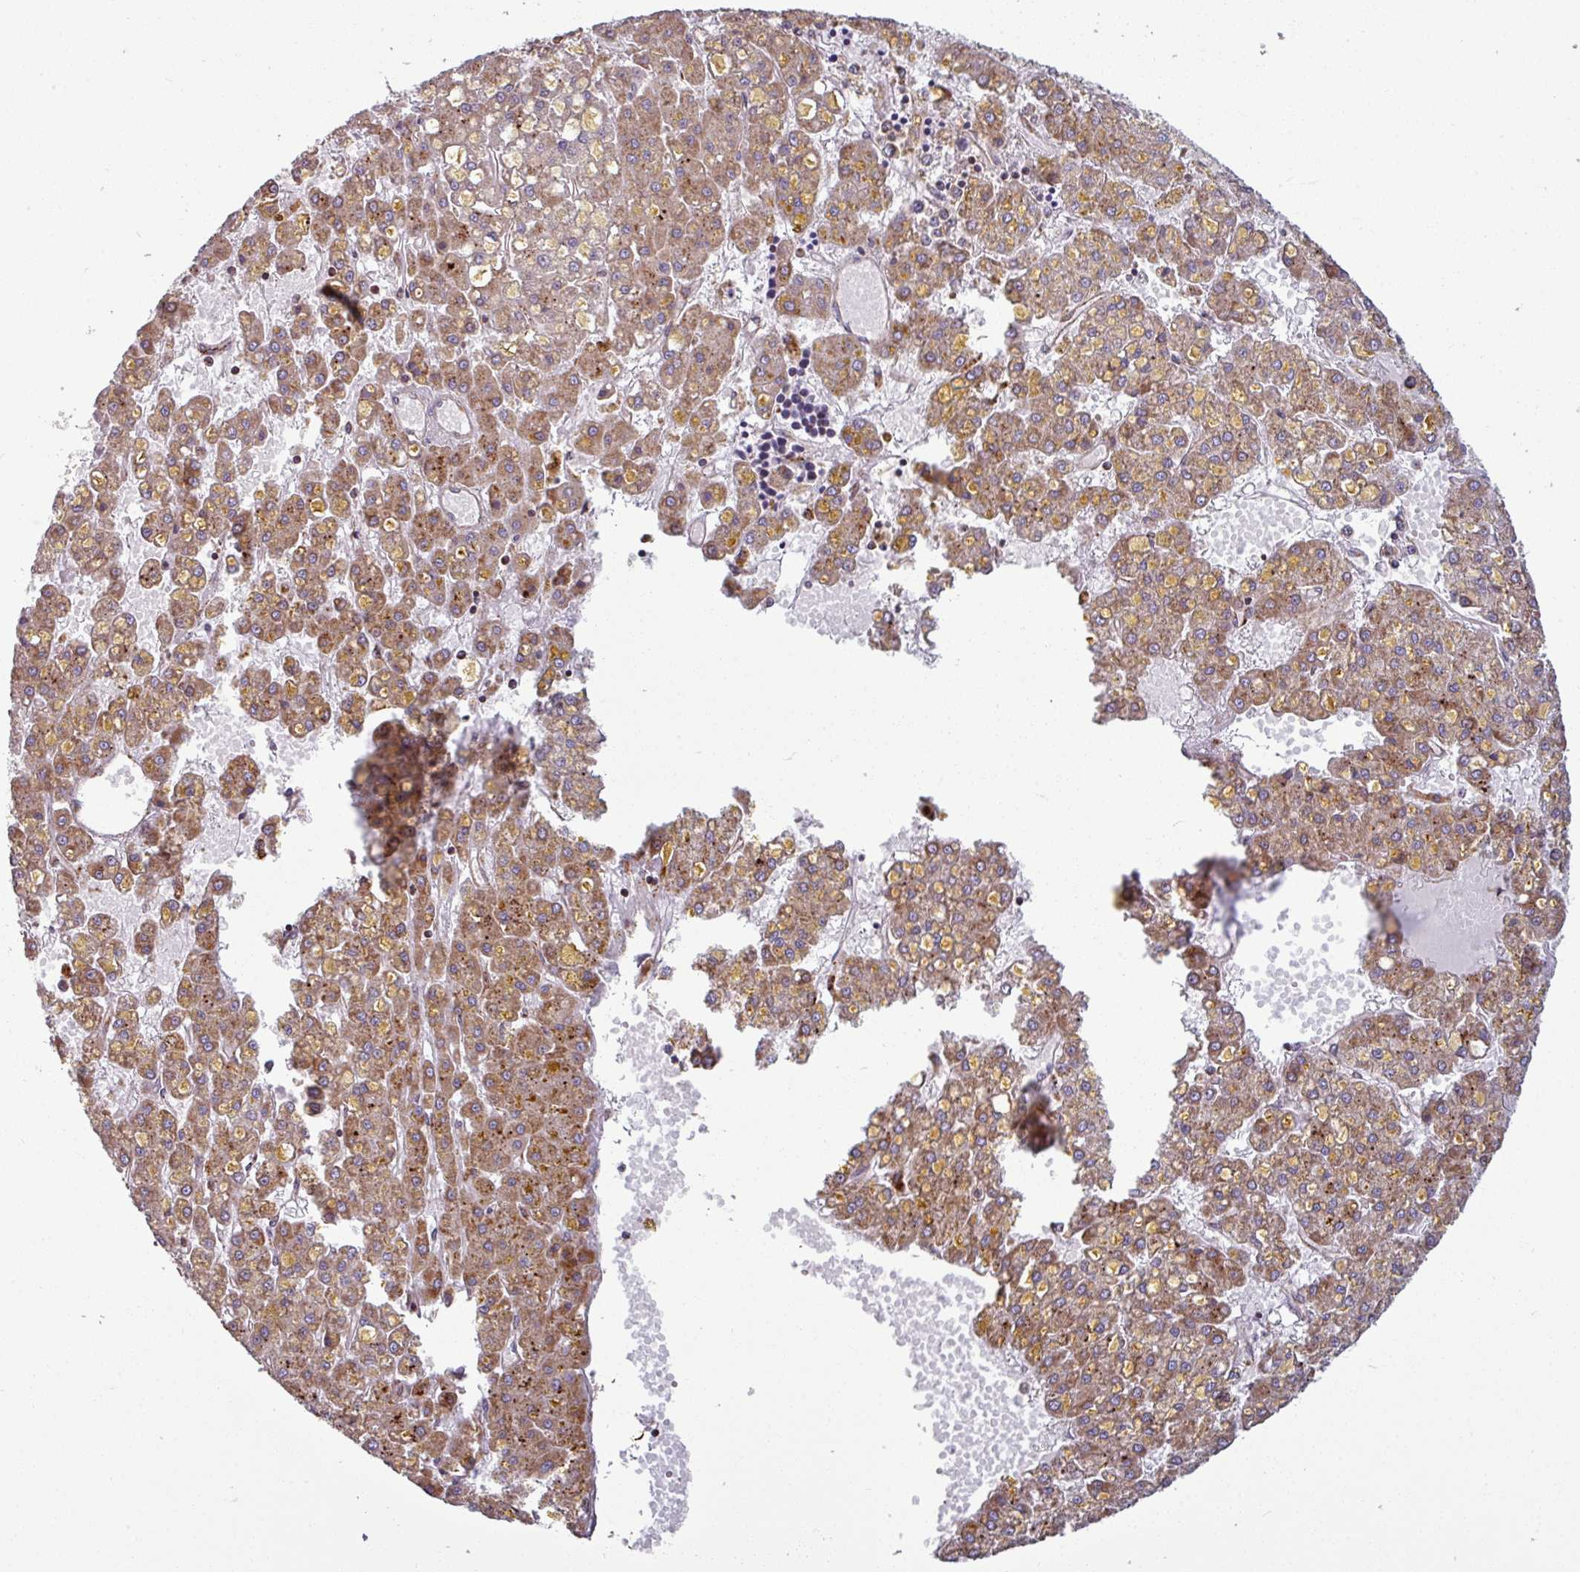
{"staining": {"intensity": "moderate", "quantity": "25%-75%", "location": "cytoplasmic/membranous"}, "tissue": "liver cancer", "cell_type": "Tumor cells", "image_type": "cancer", "snomed": [{"axis": "morphology", "description": "Carcinoma, Hepatocellular, NOS"}, {"axis": "topography", "description": "Liver"}], "caption": "This is a micrograph of immunohistochemistry (IHC) staining of liver hepatocellular carcinoma, which shows moderate staining in the cytoplasmic/membranous of tumor cells.", "gene": "MAGT1", "patient": {"sex": "male", "age": 67}}